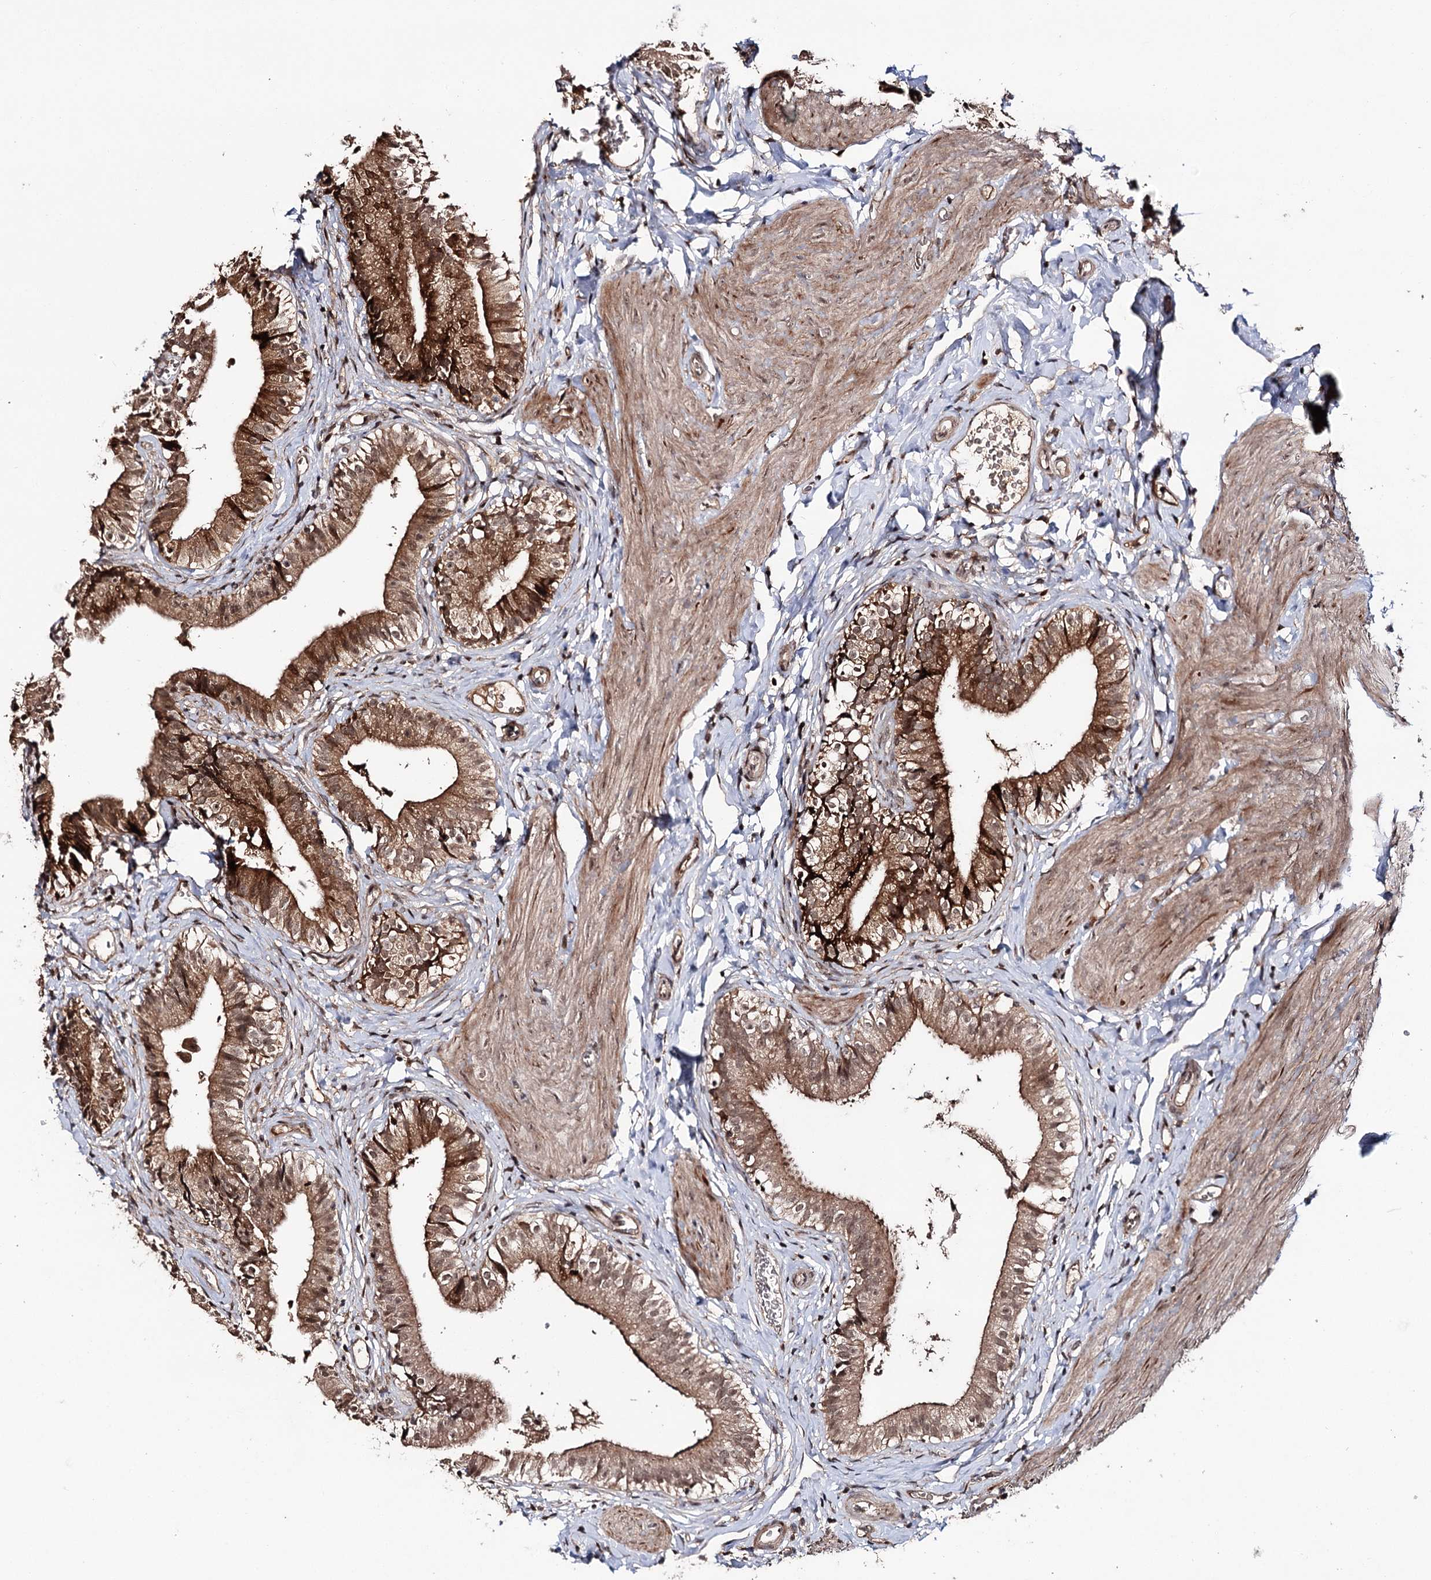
{"staining": {"intensity": "strong", "quantity": ">75%", "location": "cytoplasmic/membranous,nuclear"}, "tissue": "gallbladder", "cell_type": "Glandular cells", "image_type": "normal", "snomed": [{"axis": "morphology", "description": "Normal tissue, NOS"}, {"axis": "topography", "description": "Gallbladder"}], "caption": "Protein staining of unremarkable gallbladder demonstrates strong cytoplasmic/membranous,nuclear staining in about >75% of glandular cells.", "gene": "FAM53B", "patient": {"sex": "female", "age": 47}}